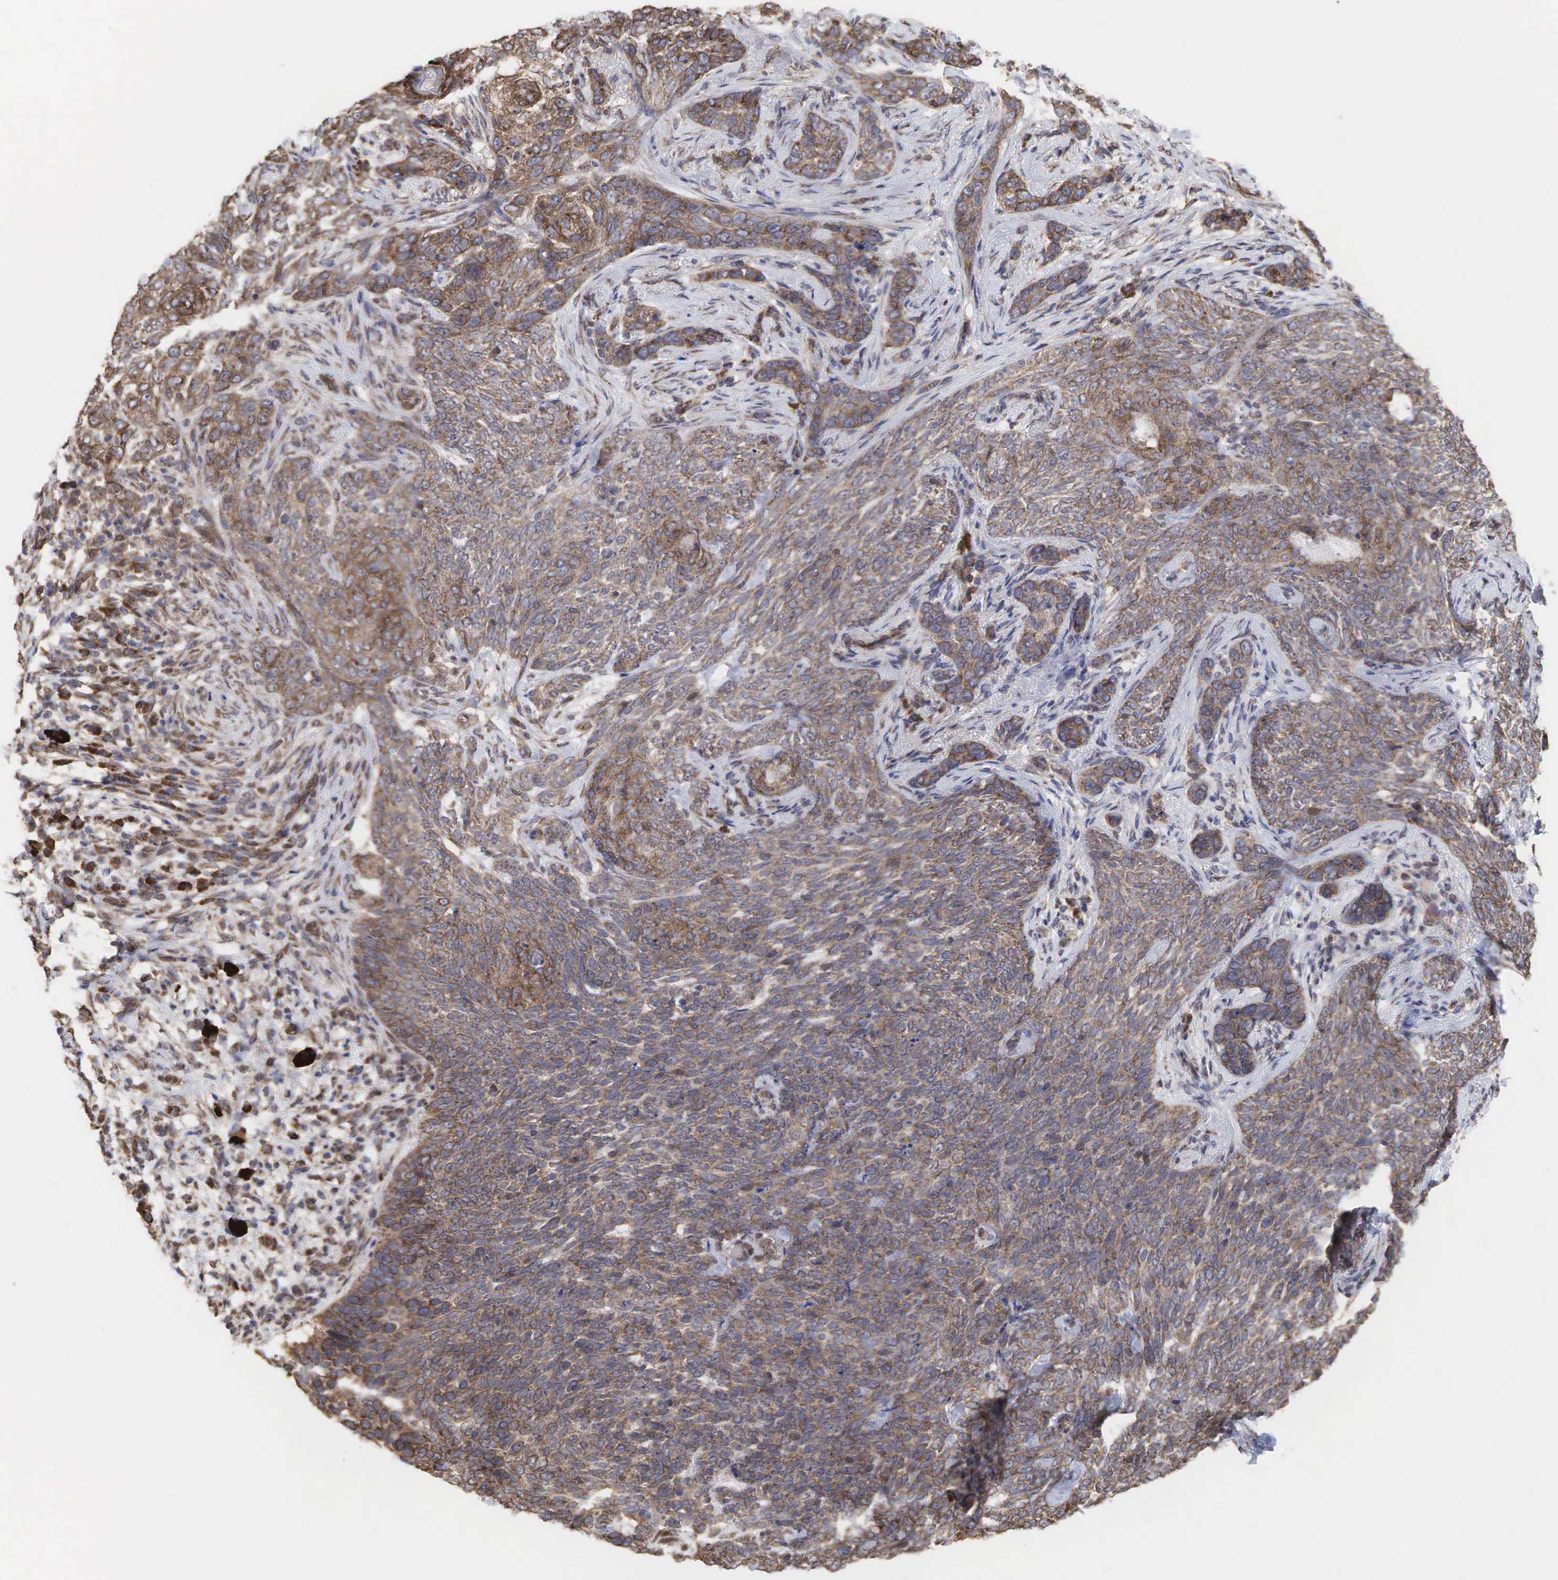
{"staining": {"intensity": "weak", "quantity": ">75%", "location": "cytoplasmic/membranous"}, "tissue": "skin cancer", "cell_type": "Tumor cells", "image_type": "cancer", "snomed": [{"axis": "morphology", "description": "Basal cell carcinoma"}, {"axis": "topography", "description": "Skin"}], "caption": "Immunohistochemistry of human skin cancer exhibits low levels of weak cytoplasmic/membranous expression in about >75% of tumor cells.", "gene": "PABPC5", "patient": {"sex": "male", "age": 89}}